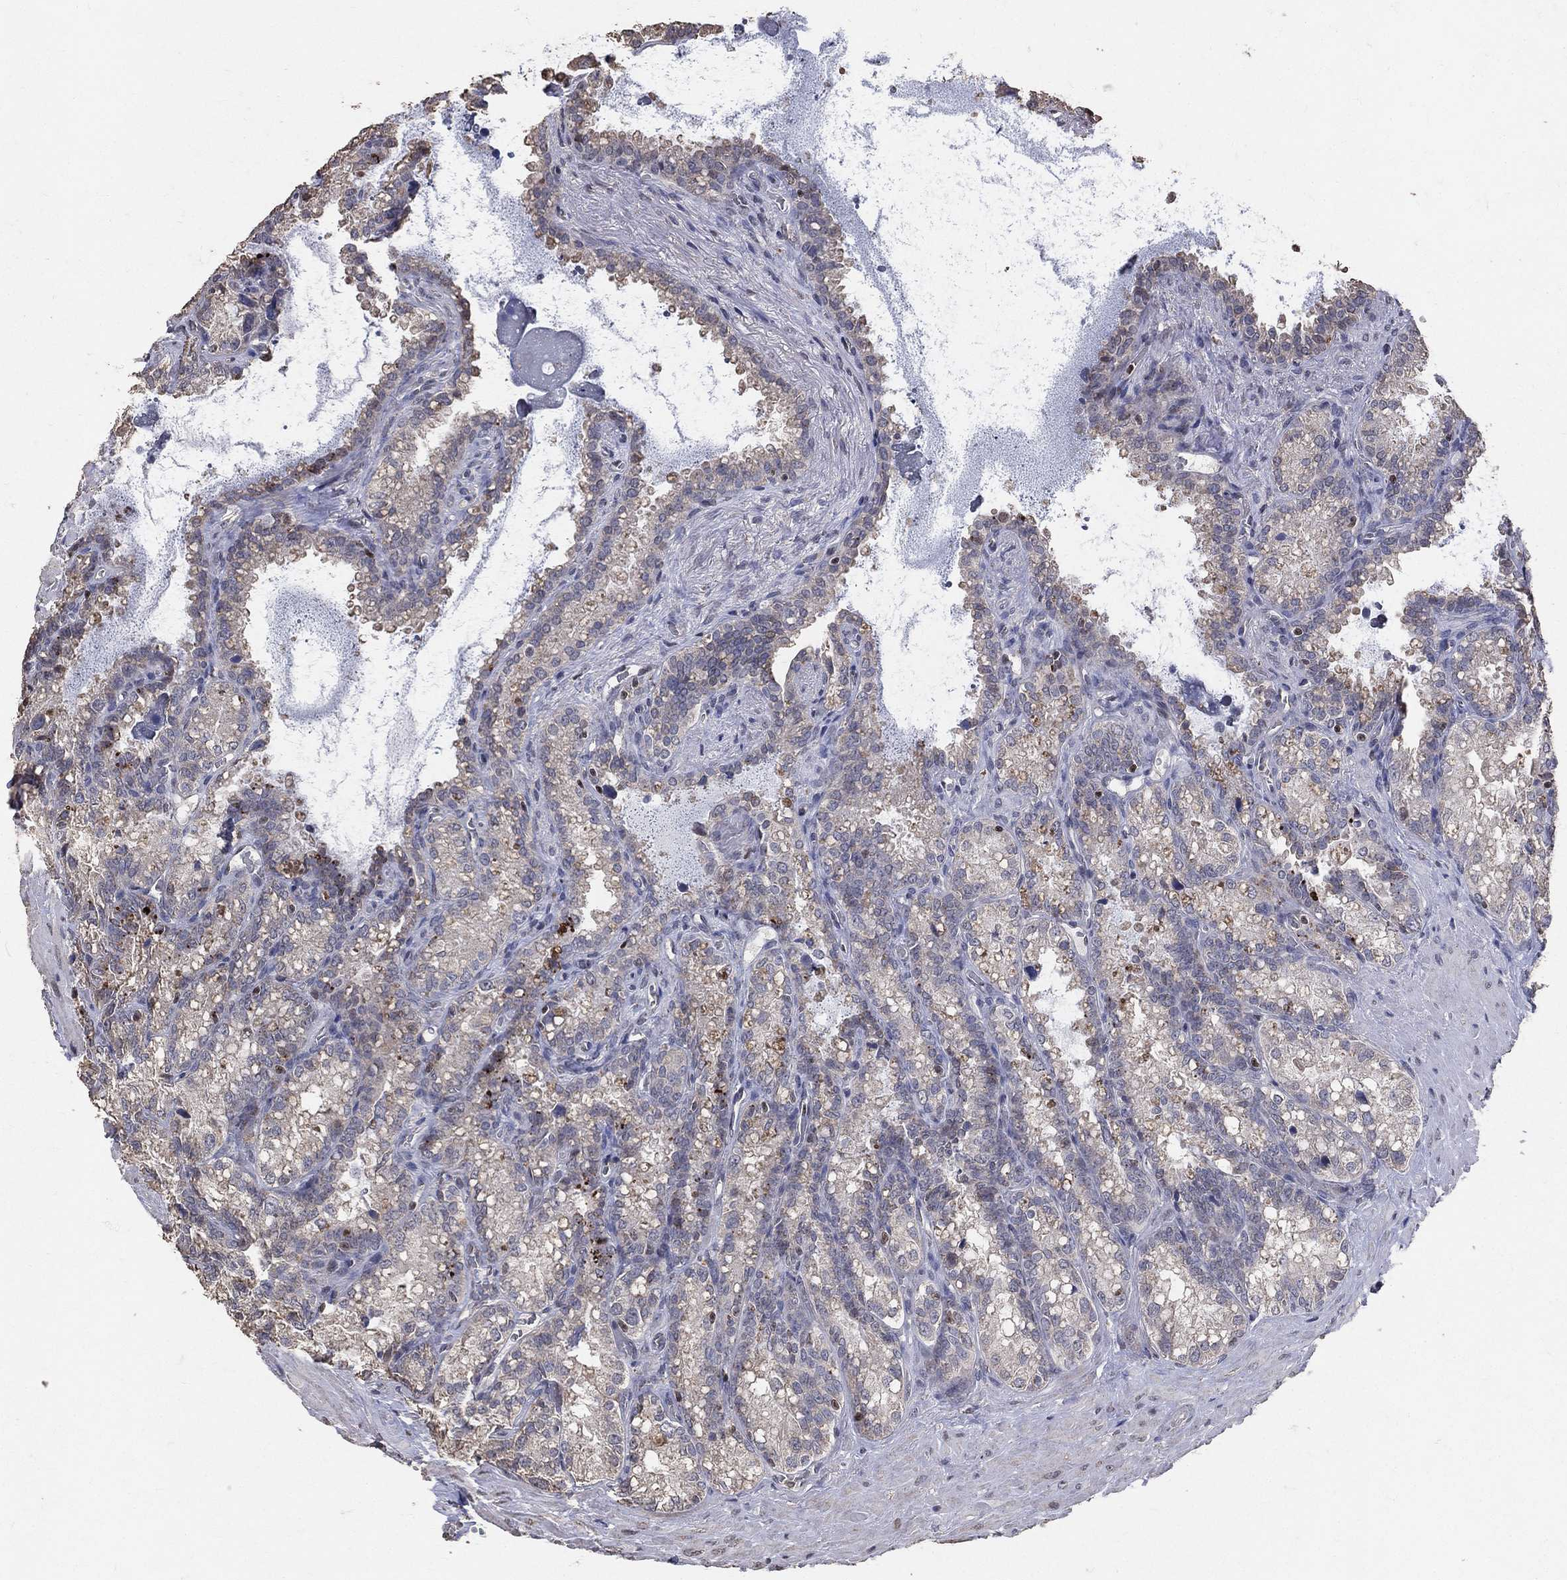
{"staining": {"intensity": "negative", "quantity": "none", "location": "none"}, "tissue": "seminal vesicle", "cell_type": "Glandular cells", "image_type": "normal", "snomed": [{"axis": "morphology", "description": "Normal tissue, NOS"}, {"axis": "topography", "description": "Seminal veicle"}], "caption": "Immunohistochemistry of benign seminal vesicle reveals no expression in glandular cells. (DAB (3,3'-diaminobenzidine) immunohistochemistry, high magnification).", "gene": "LY6K", "patient": {"sex": "male", "age": 68}}